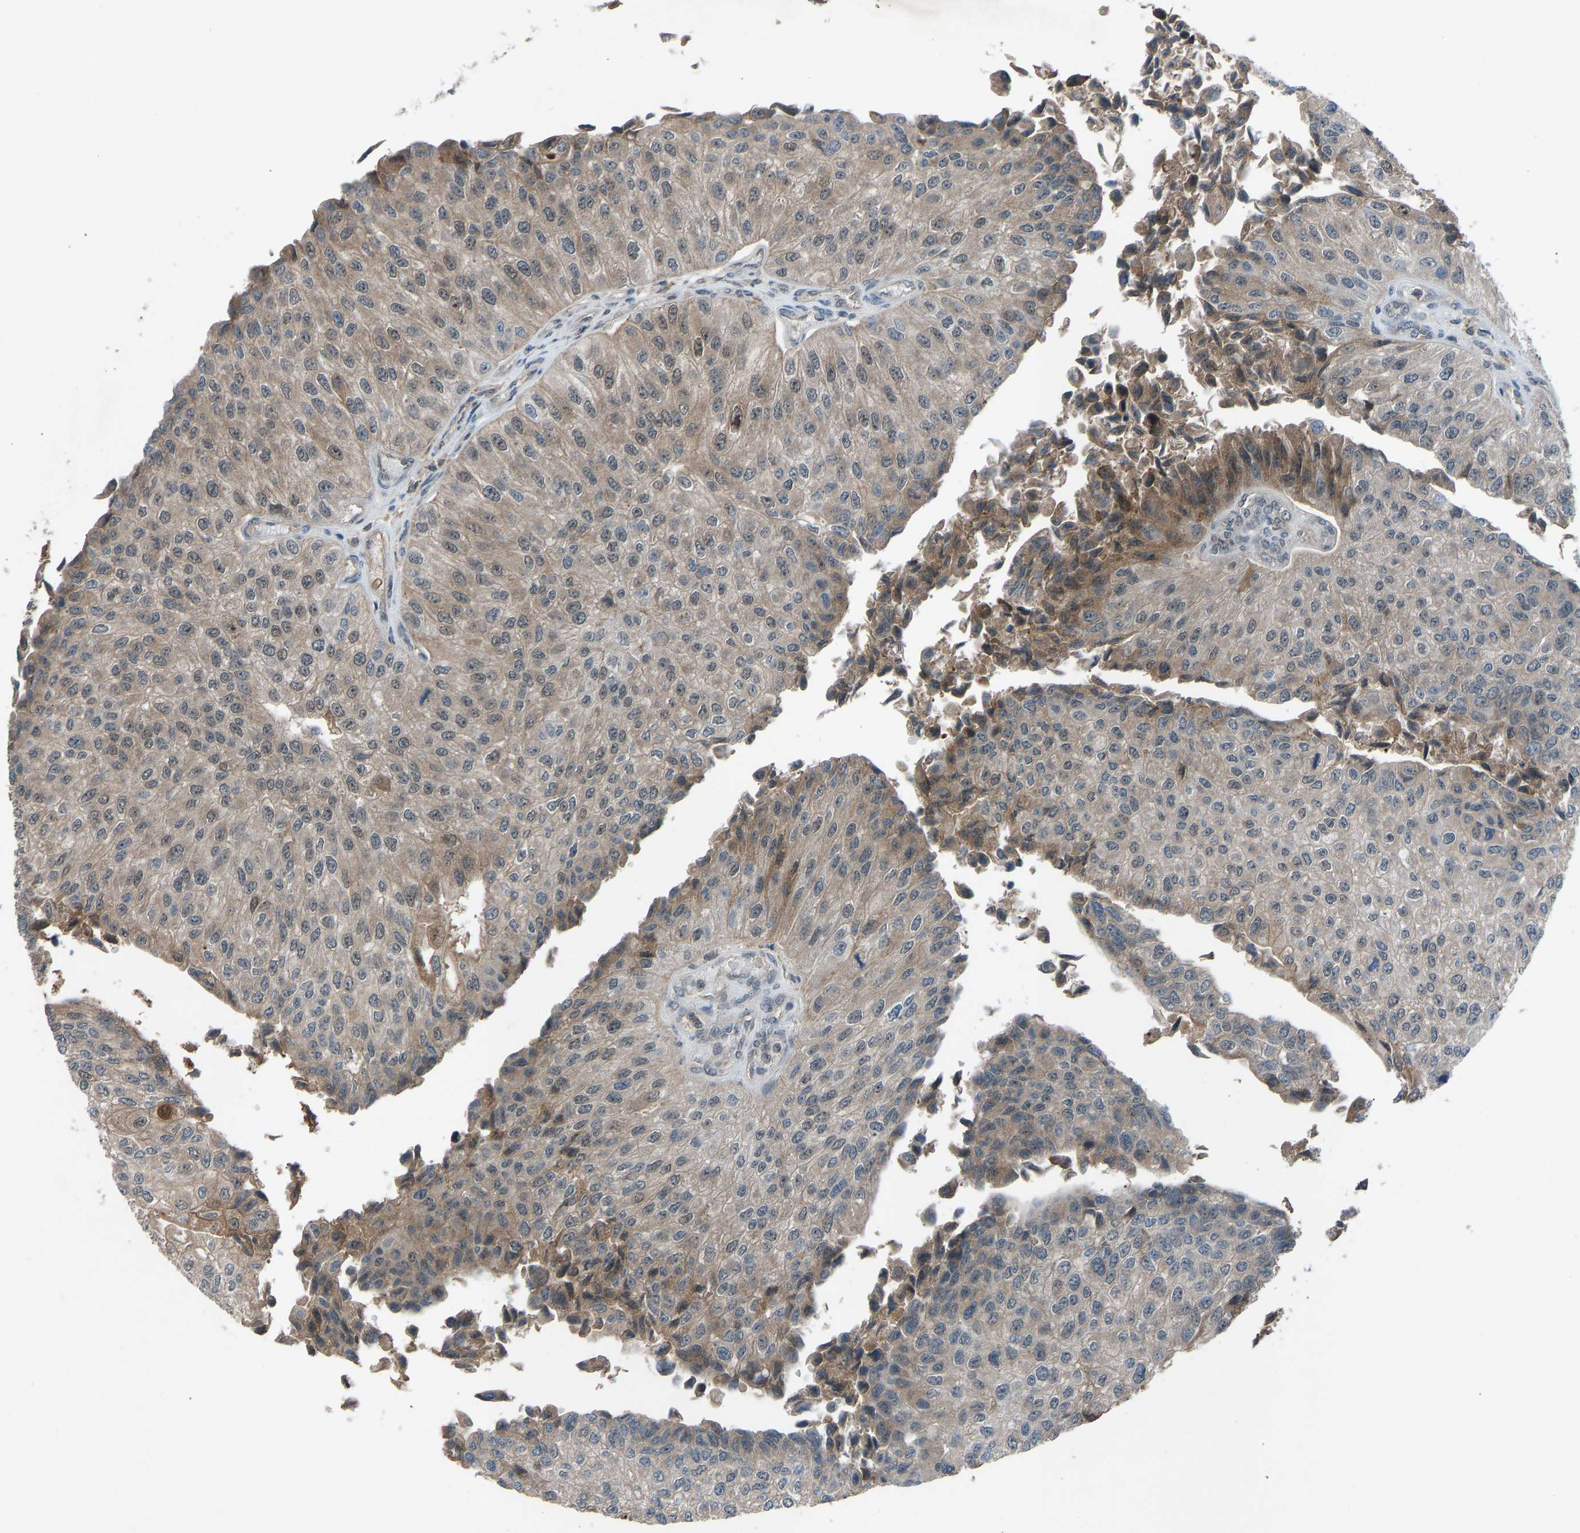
{"staining": {"intensity": "moderate", "quantity": "<25%", "location": "cytoplasmic/membranous"}, "tissue": "urothelial cancer", "cell_type": "Tumor cells", "image_type": "cancer", "snomed": [{"axis": "morphology", "description": "Urothelial carcinoma, High grade"}, {"axis": "topography", "description": "Kidney"}, {"axis": "topography", "description": "Urinary bladder"}], "caption": "Immunohistochemical staining of urothelial cancer shows low levels of moderate cytoplasmic/membranous protein staining in approximately <25% of tumor cells.", "gene": "SLC43A1", "patient": {"sex": "male", "age": 77}}